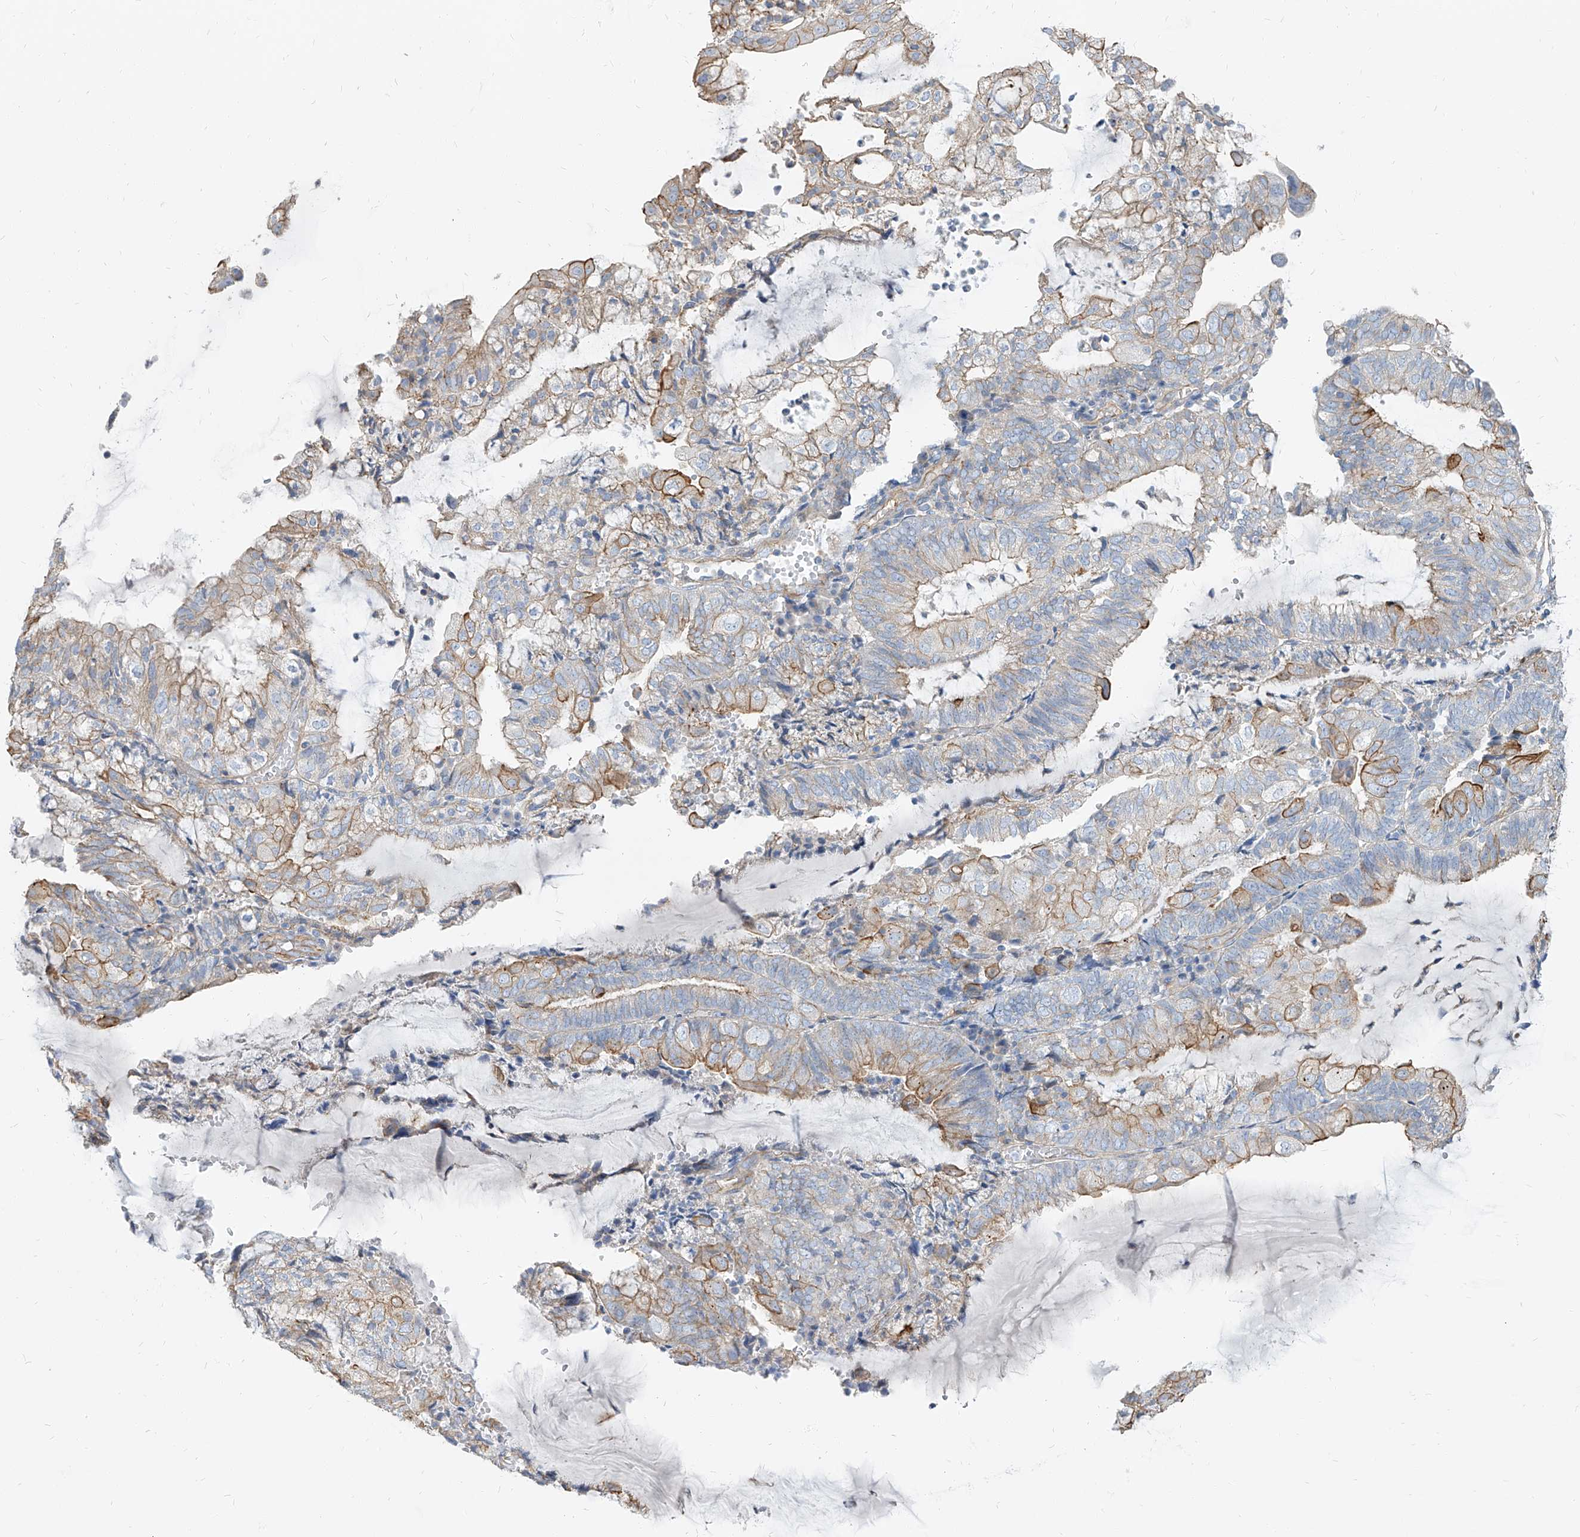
{"staining": {"intensity": "moderate", "quantity": "25%-75%", "location": "cytoplasmic/membranous"}, "tissue": "endometrial cancer", "cell_type": "Tumor cells", "image_type": "cancer", "snomed": [{"axis": "morphology", "description": "Adenocarcinoma, NOS"}, {"axis": "topography", "description": "Endometrium"}], "caption": "Immunohistochemistry (IHC) staining of endometrial cancer, which displays medium levels of moderate cytoplasmic/membranous staining in approximately 25%-75% of tumor cells indicating moderate cytoplasmic/membranous protein positivity. The staining was performed using DAB (brown) for protein detection and nuclei were counterstained in hematoxylin (blue).", "gene": "TXLNB", "patient": {"sex": "female", "age": 81}}